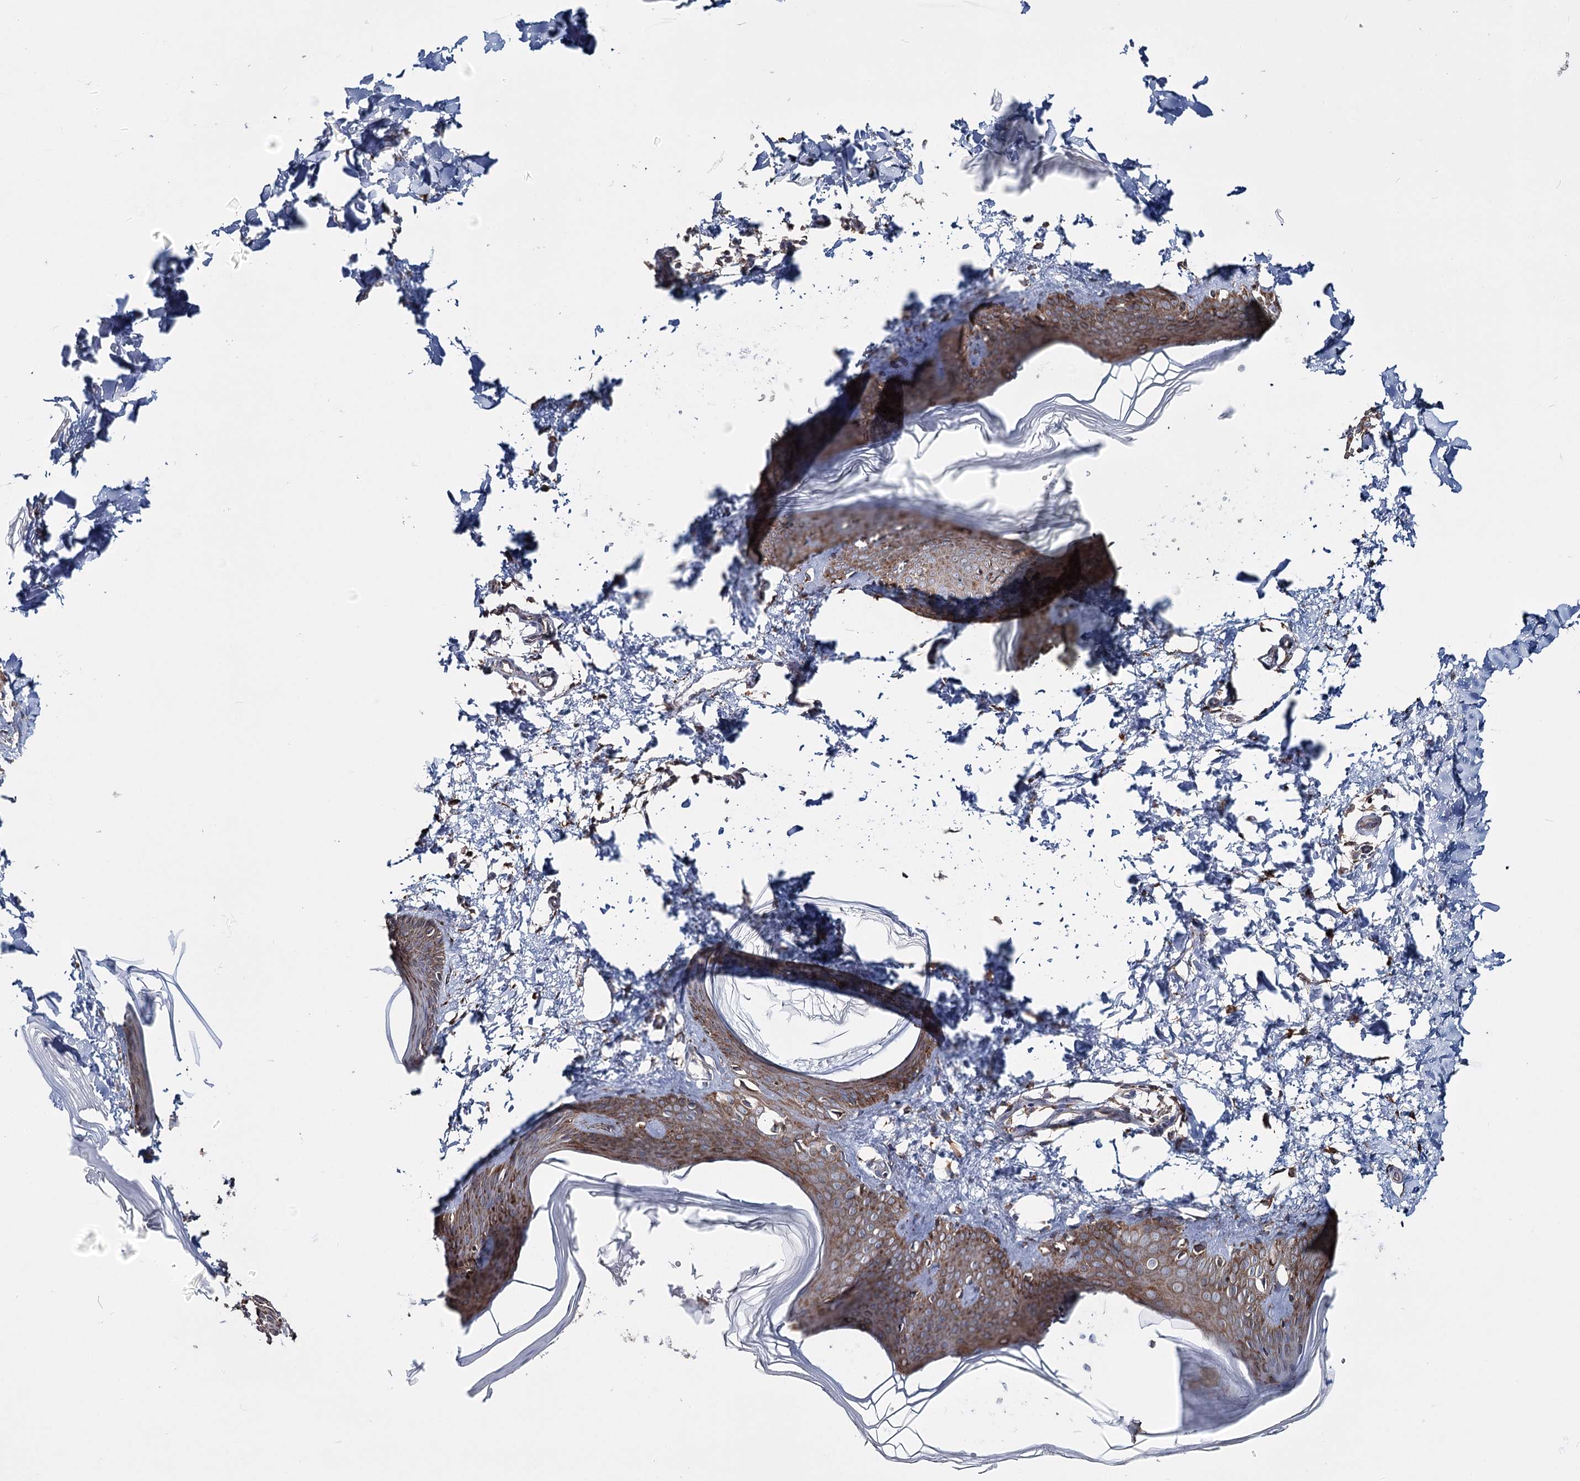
{"staining": {"intensity": "moderate", "quantity": ">75%", "location": "cytoplasmic/membranous"}, "tissue": "skin", "cell_type": "Fibroblasts", "image_type": "normal", "snomed": [{"axis": "morphology", "description": "Normal tissue, NOS"}, {"axis": "topography", "description": "Skin"}], "caption": "Approximately >75% of fibroblasts in normal human skin demonstrate moderate cytoplasmic/membranous protein staining as visualized by brown immunohistochemical staining.", "gene": "ZCCHC9", "patient": {"sex": "female", "age": 27}}